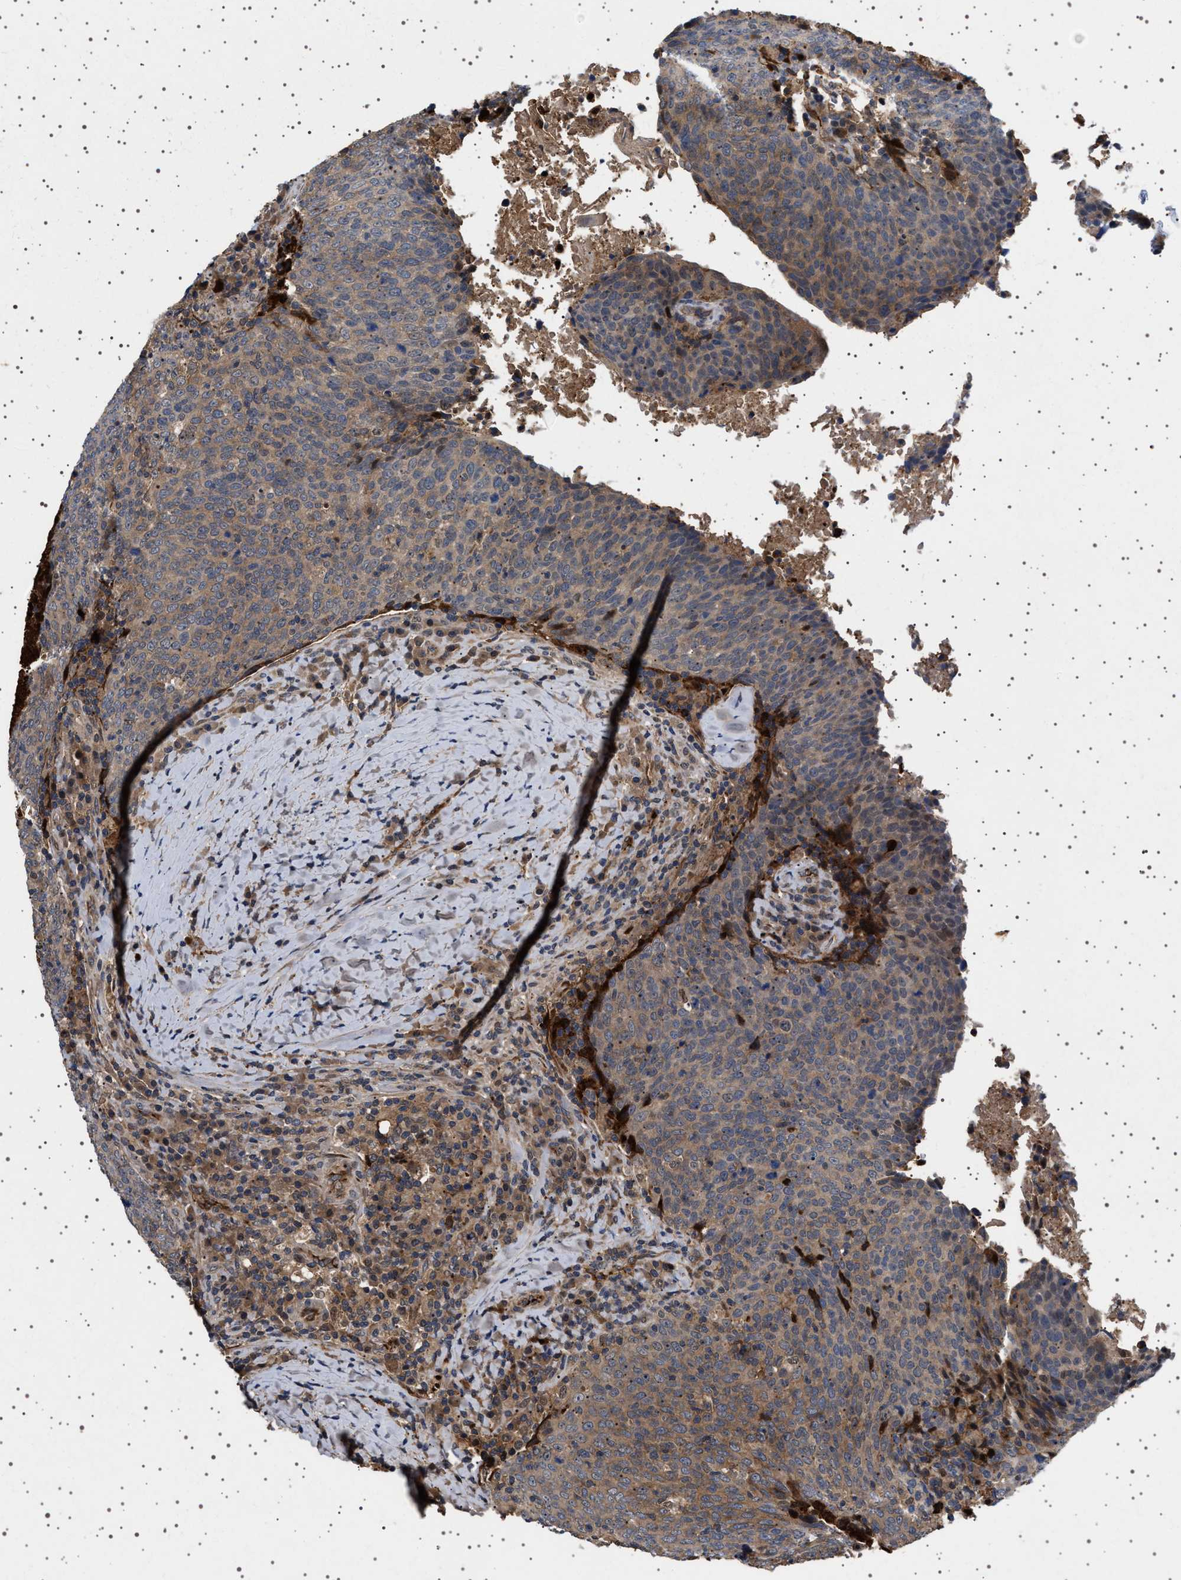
{"staining": {"intensity": "moderate", "quantity": "25%-75%", "location": "cytoplasmic/membranous"}, "tissue": "head and neck cancer", "cell_type": "Tumor cells", "image_type": "cancer", "snomed": [{"axis": "morphology", "description": "Squamous cell carcinoma, NOS"}, {"axis": "morphology", "description": "Squamous cell carcinoma, metastatic, NOS"}, {"axis": "topography", "description": "Lymph node"}, {"axis": "topography", "description": "Head-Neck"}], "caption": "IHC of human head and neck cancer (metastatic squamous cell carcinoma) displays medium levels of moderate cytoplasmic/membranous positivity in about 25%-75% of tumor cells. The staining is performed using DAB brown chromogen to label protein expression. The nuclei are counter-stained blue using hematoxylin.", "gene": "FICD", "patient": {"sex": "male", "age": 62}}